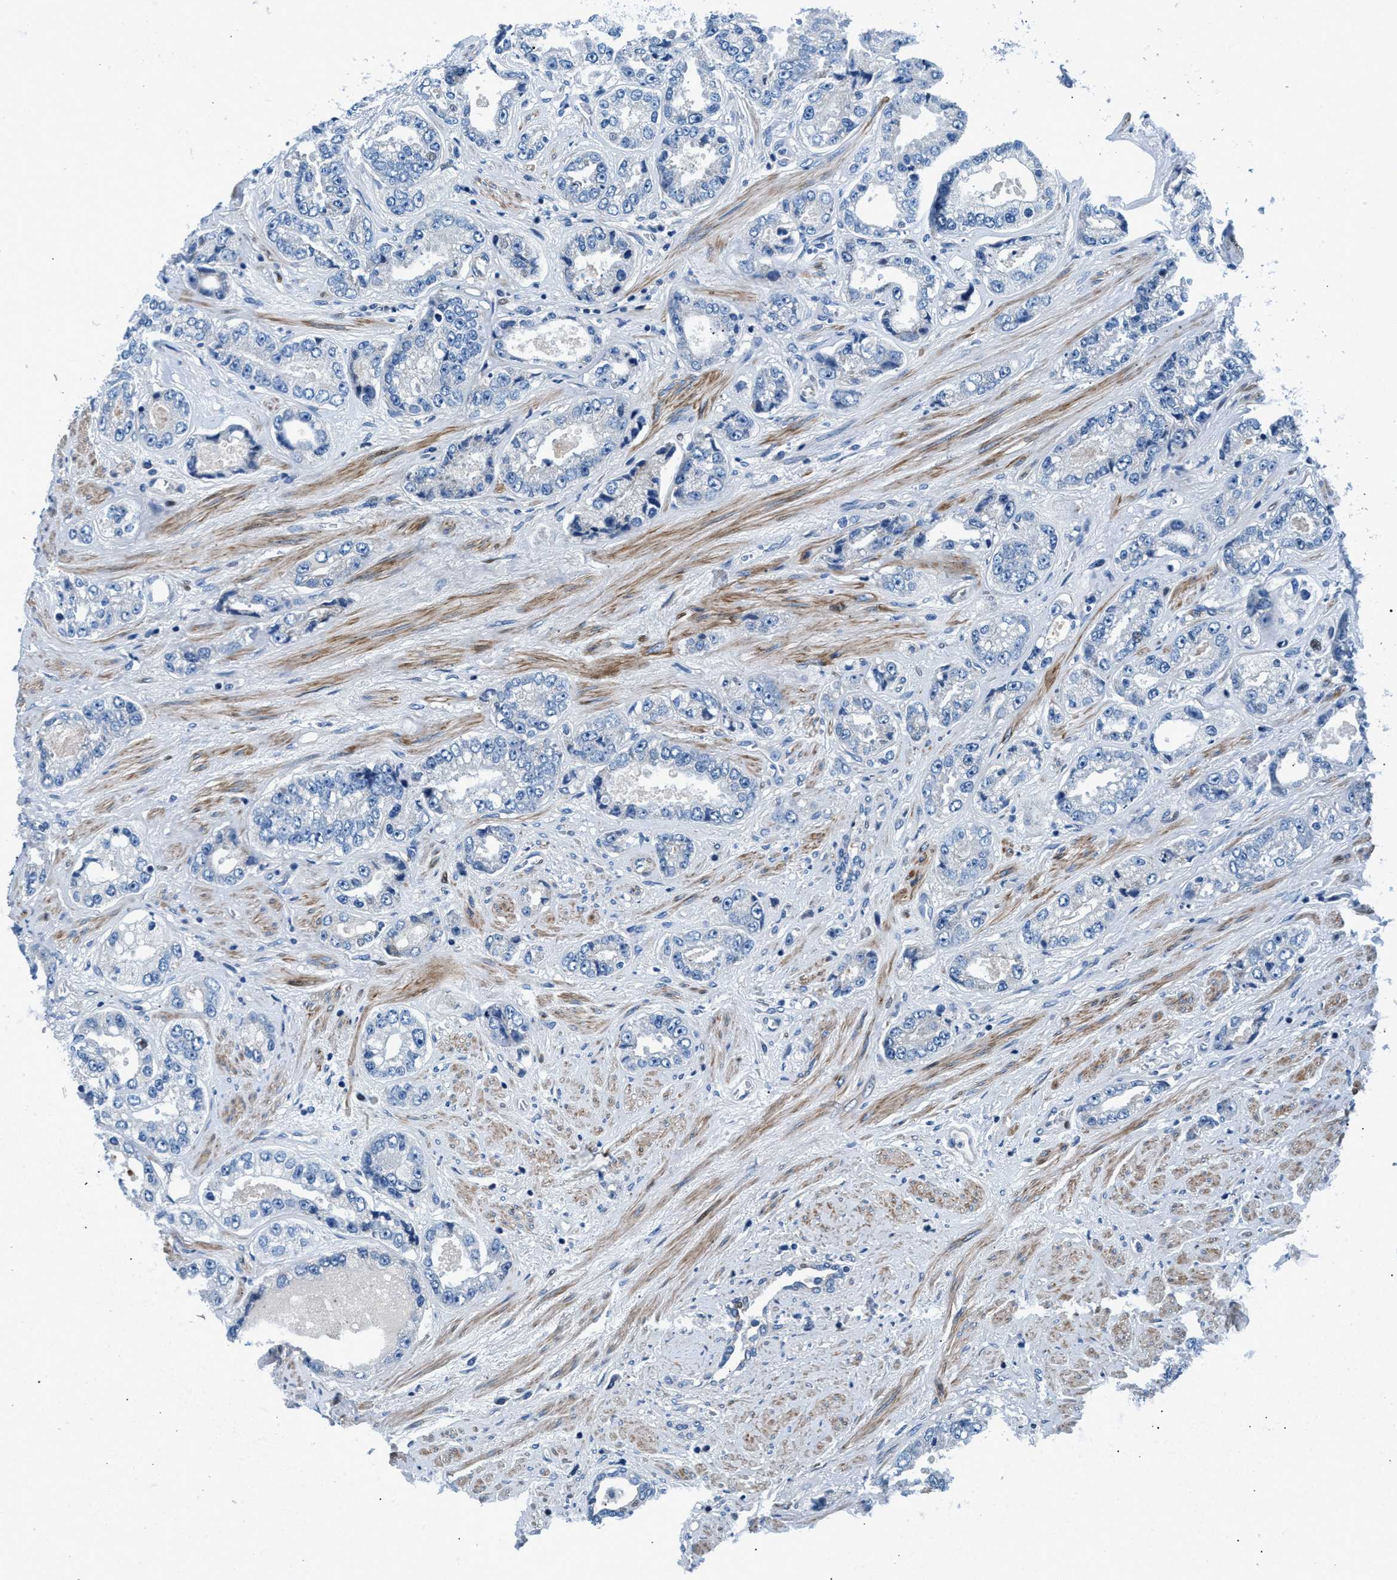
{"staining": {"intensity": "negative", "quantity": "none", "location": "none"}, "tissue": "prostate cancer", "cell_type": "Tumor cells", "image_type": "cancer", "snomed": [{"axis": "morphology", "description": "Adenocarcinoma, High grade"}, {"axis": "topography", "description": "Prostate"}], "caption": "Immunohistochemistry (IHC) of human prostate cancer (high-grade adenocarcinoma) displays no staining in tumor cells. Brightfield microscopy of IHC stained with DAB (brown) and hematoxylin (blue), captured at high magnification.", "gene": "CDRT4", "patient": {"sex": "male", "age": 61}}